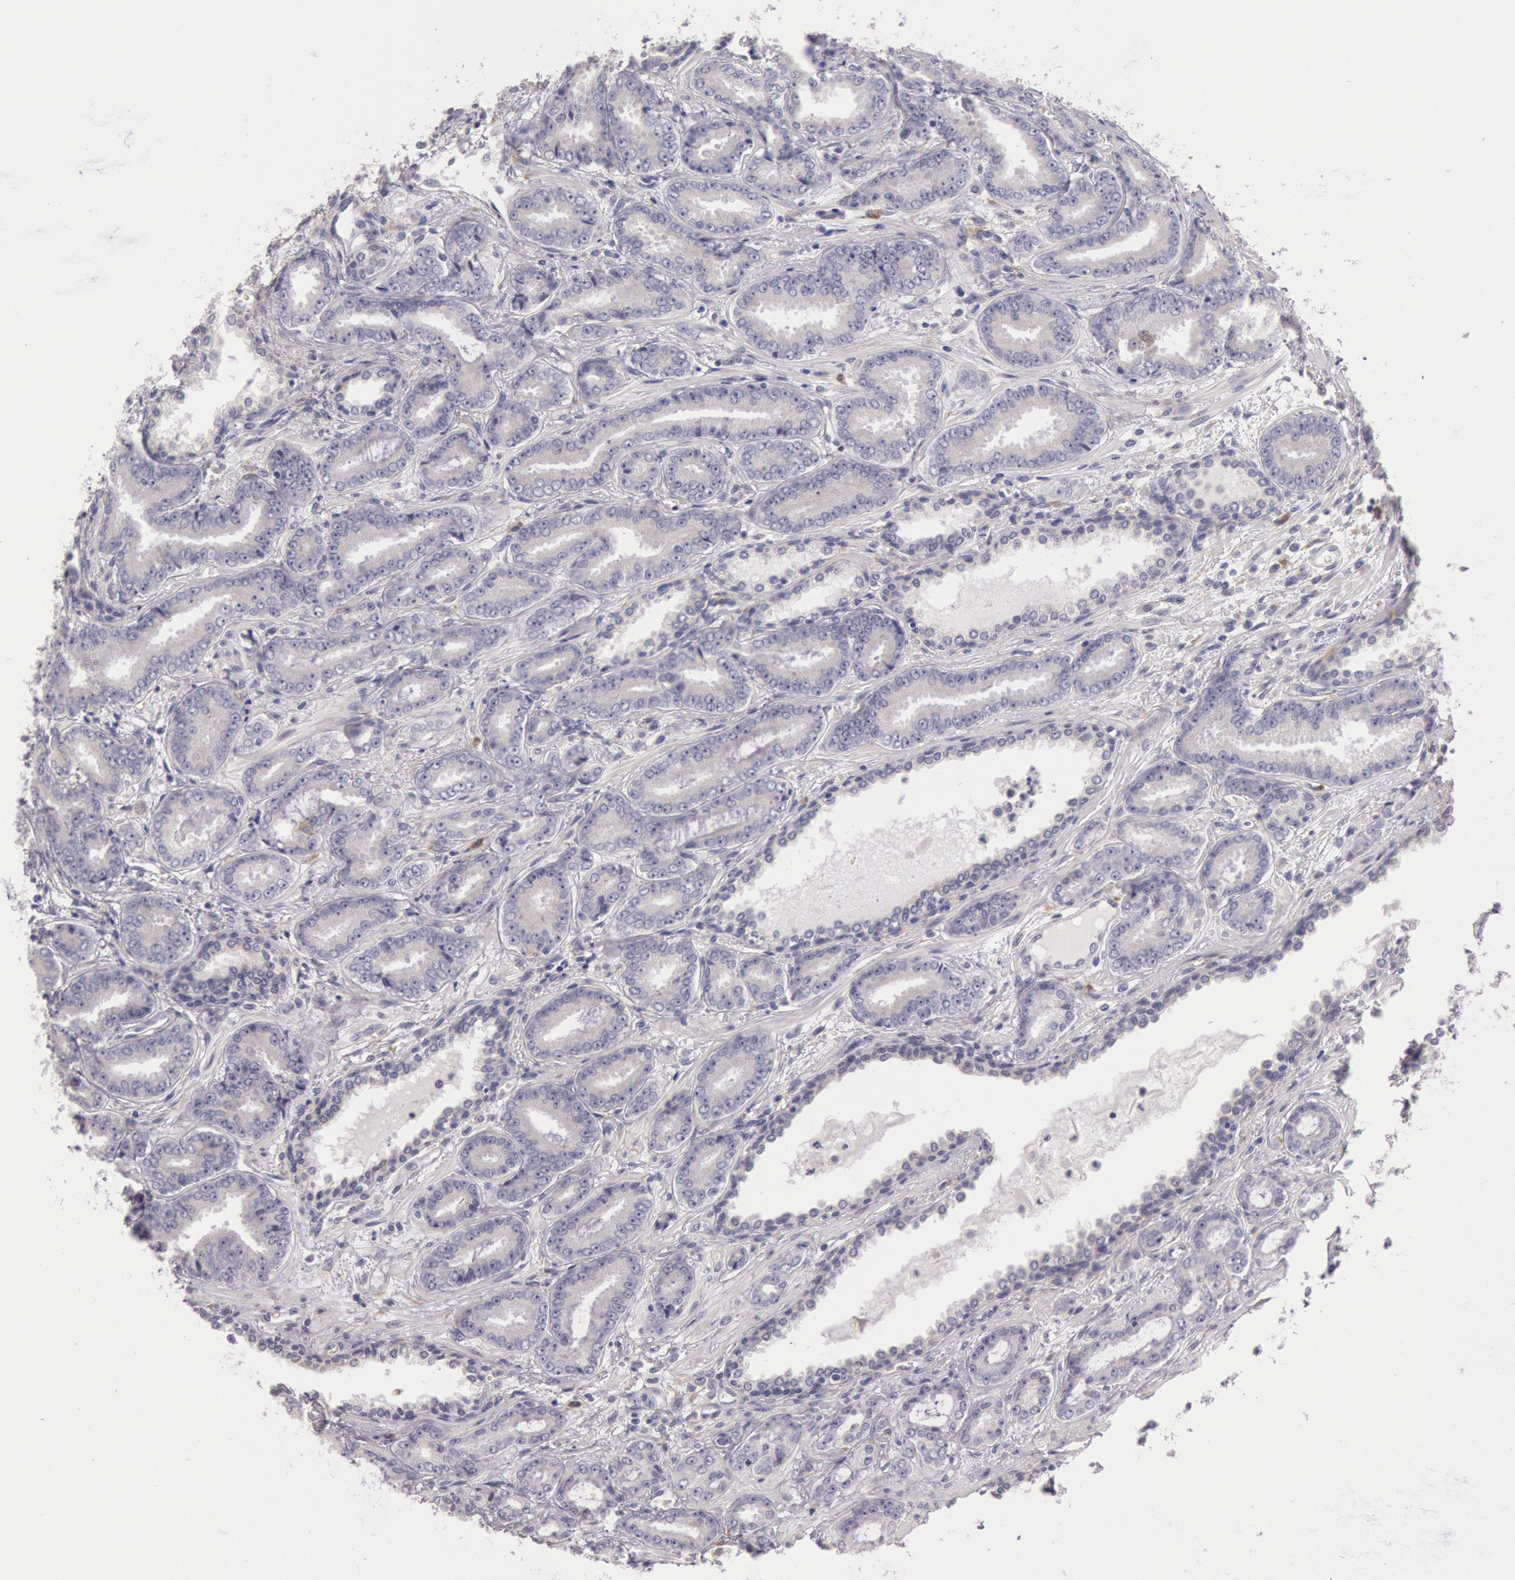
{"staining": {"intensity": "negative", "quantity": "none", "location": "none"}, "tissue": "prostate cancer", "cell_type": "Tumor cells", "image_type": "cancer", "snomed": [{"axis": "morphology", "description": "Adenocarcinoma, Low grade"}, {"axis": "topography", "description": "Prostate"}], "caption": "Adenocarcinoma (low-grade) (prostate) stained for a protein using immunohistochemistry demonstrates no positivity tumor cells.", "gene": "CIDEB", "patient": {"sex": "male", "age": 65}}